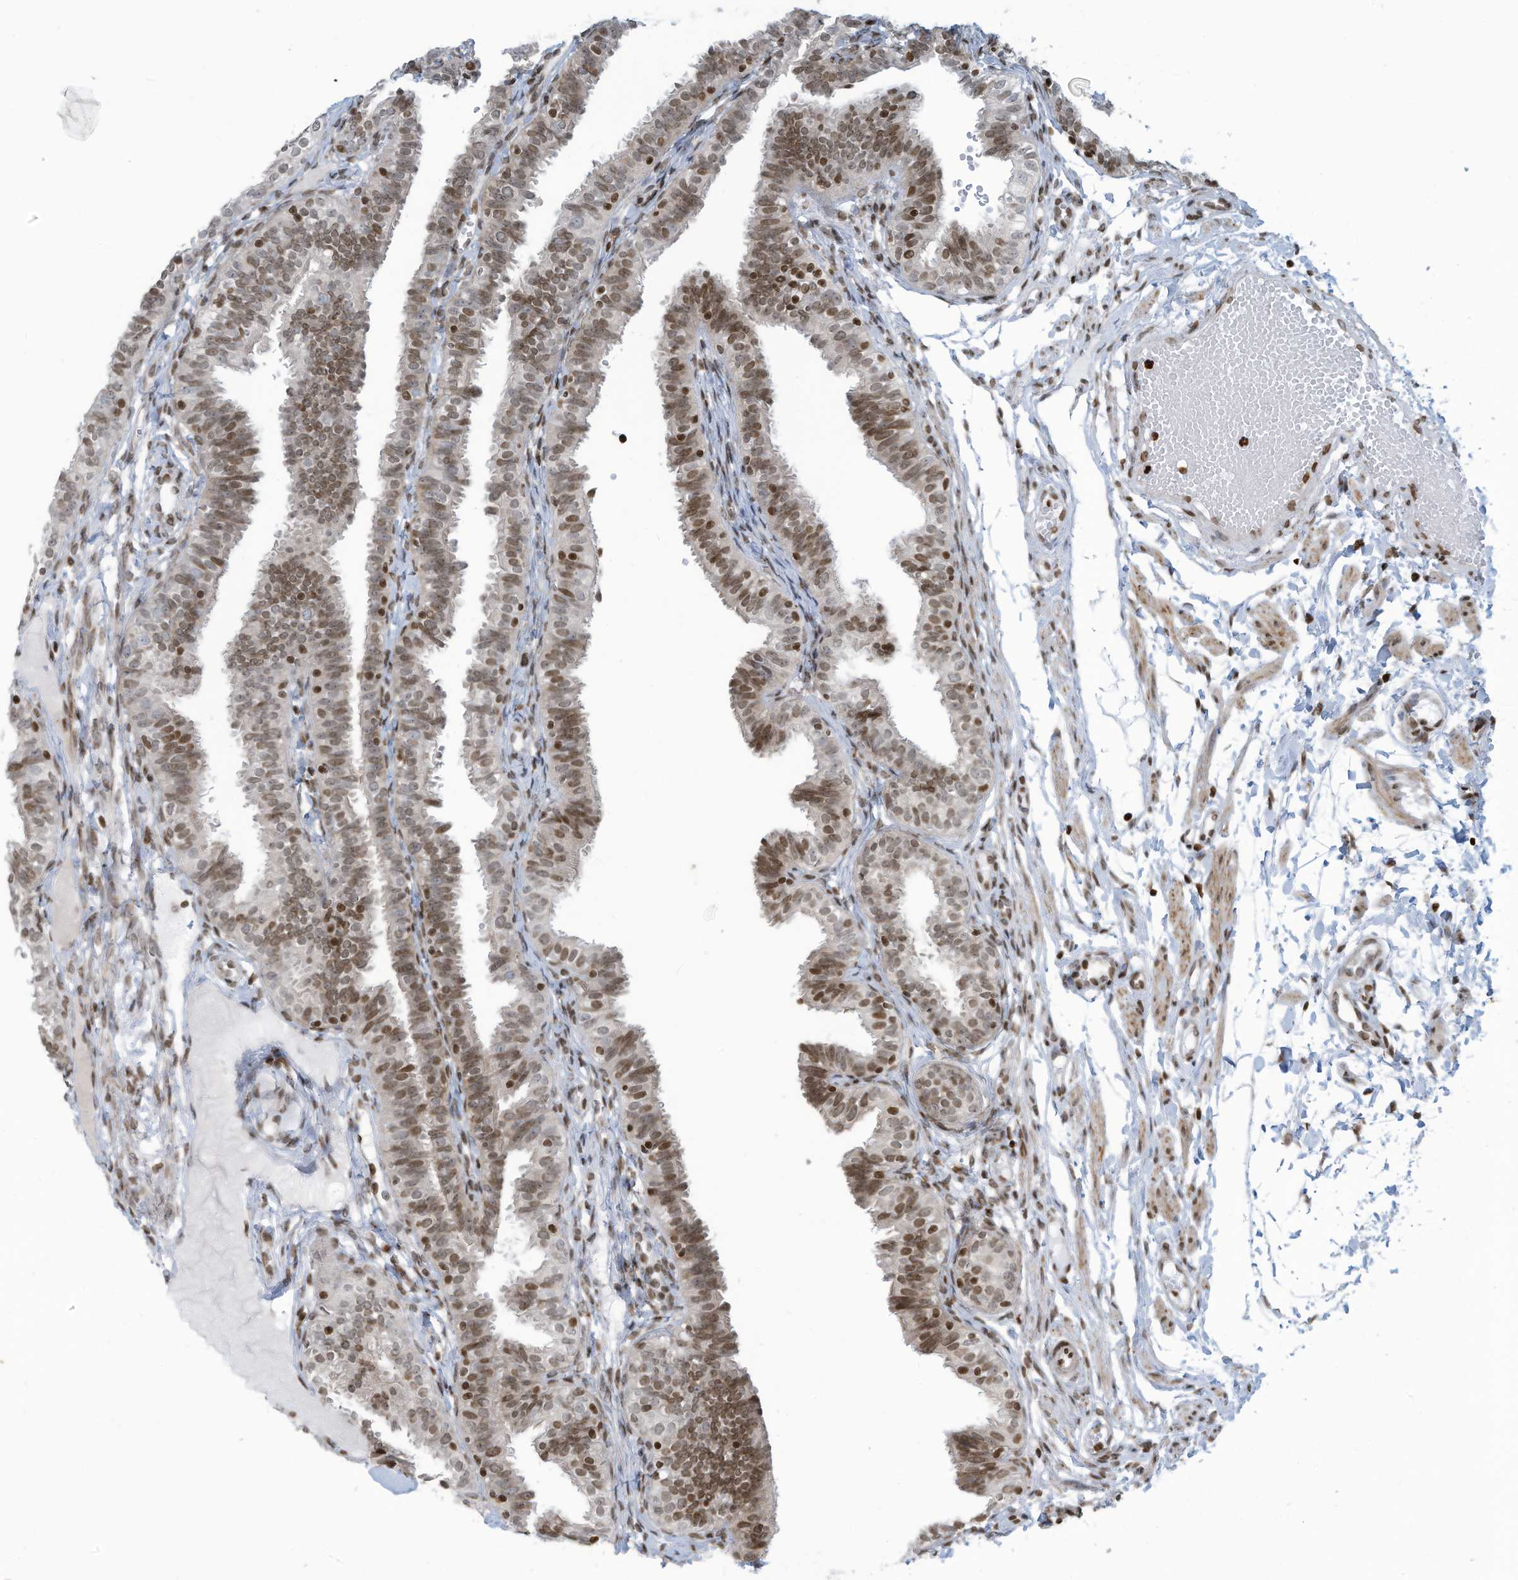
{"staining": {"intensity": "moderate", "quantity": ">75%", "location": "nuclear"}, "tissue": "fallopian tube", "cell_type": "Glandular cells", "image_type": "normal", "snomed": [{"axis": "morphology", "description": "Normal tissue, NOS"}, {"axis": "topography", "description": "Fallopian tube"}], "caption": "Moderate nuclear staining for a protein is seen in approximately >75% of glandular cells of benign fallopian tube using immunohistochemistry (IHC).", "gene": "ADI1", "patient": {"sex": "female", "age": 35}}